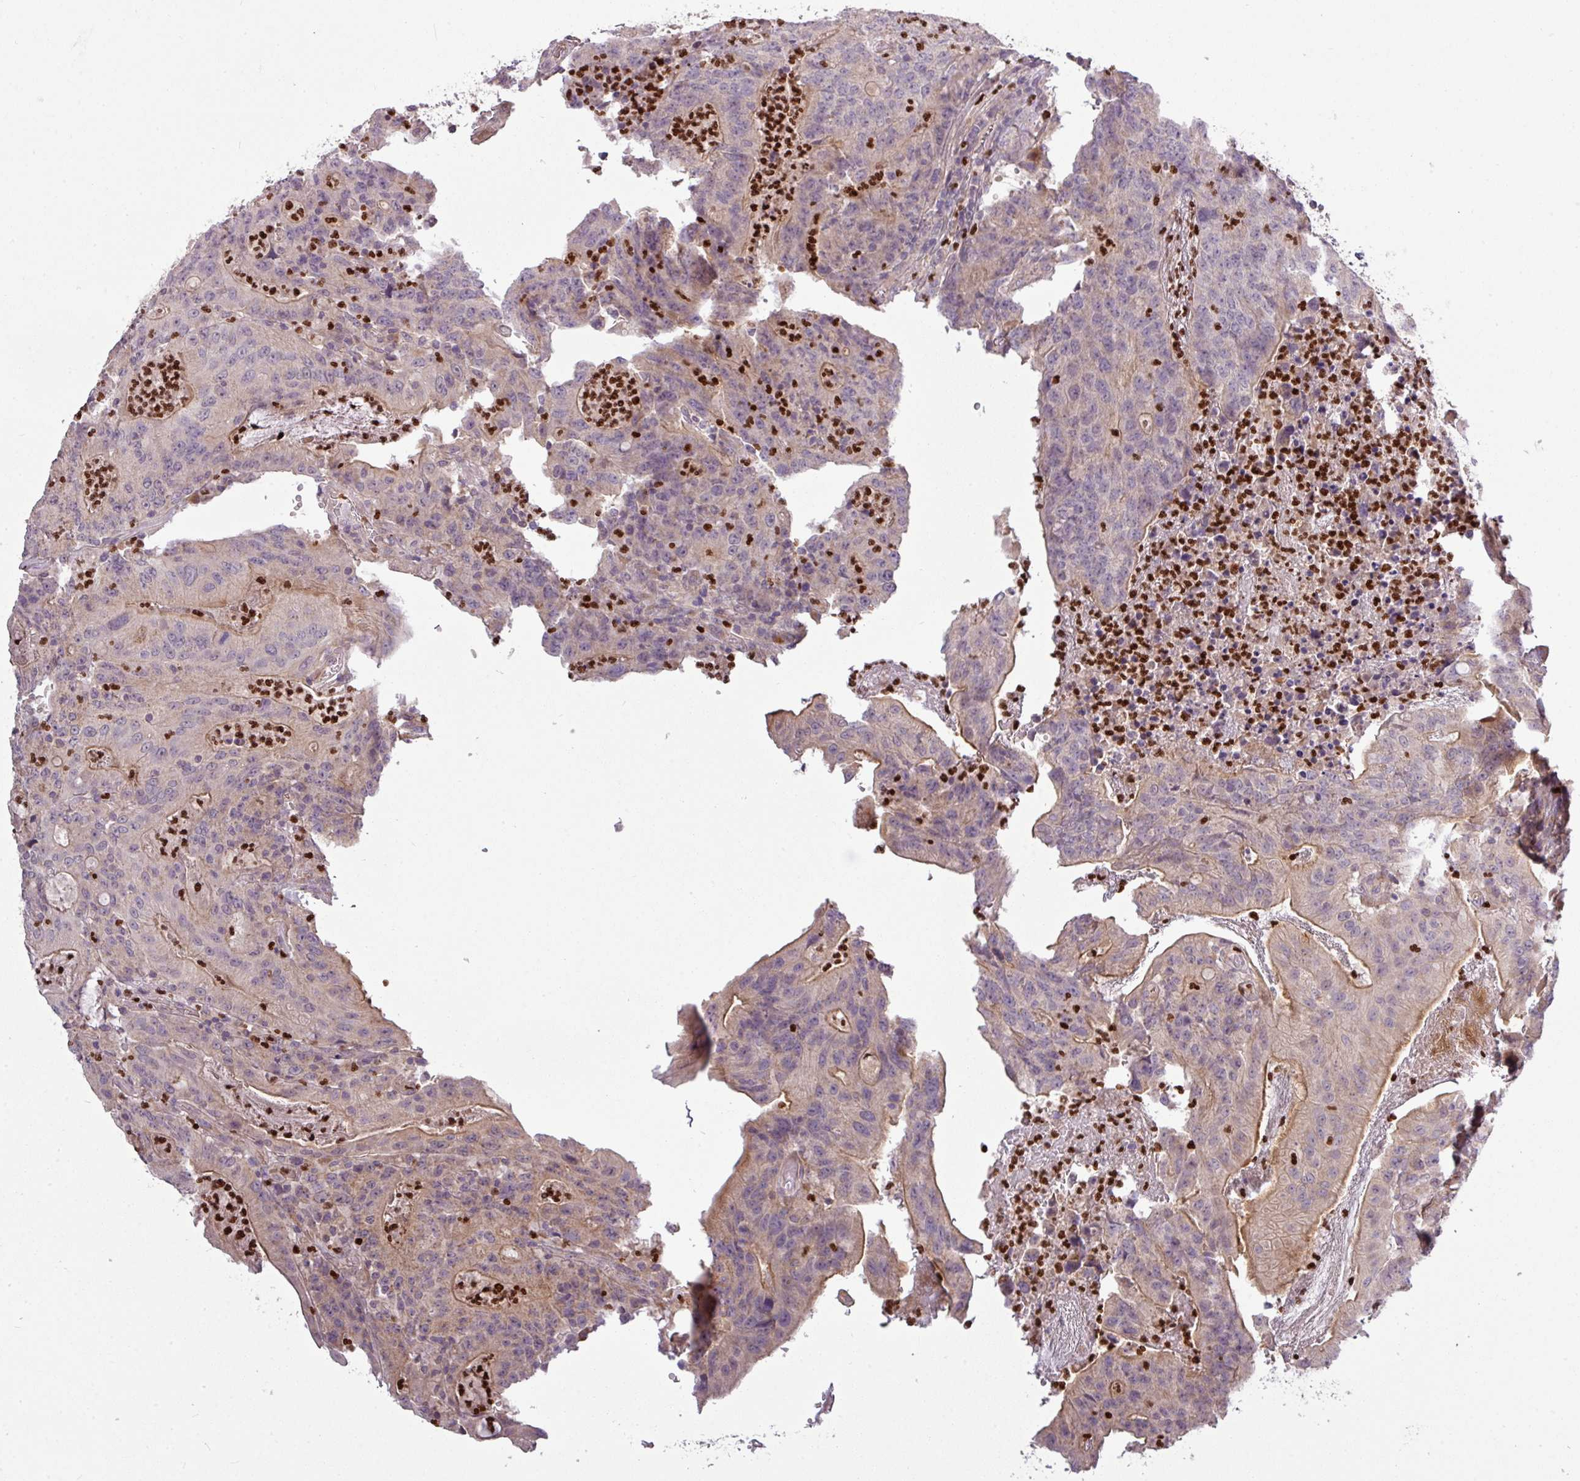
{"staining": {"intensity": "moderate", "quantity": "<25%", "location": "cytoplasmic/membranous"}, "tissue": "colorectal cancer", "cell_type": "Tumor cells", "image_type": "cancer", "snomed": [{"axis": "morphology", "description": "Adenocarcinoma, NOS"}, {"axis": "topography", "description": "Colon"}], "caption": "IHC histopathology image of neoplastic tissue: colorectal cancer (adenocarcinoma) stained using immunohistochemistry reveals low levels of moderate protein expression localized specifically in the cytoplasmic/membranous of tumor cells, appearing as a cytoplasmic/membranous brown color.", "gene": "PAPLN", "patient": {"sex": "male", "age": 83}}